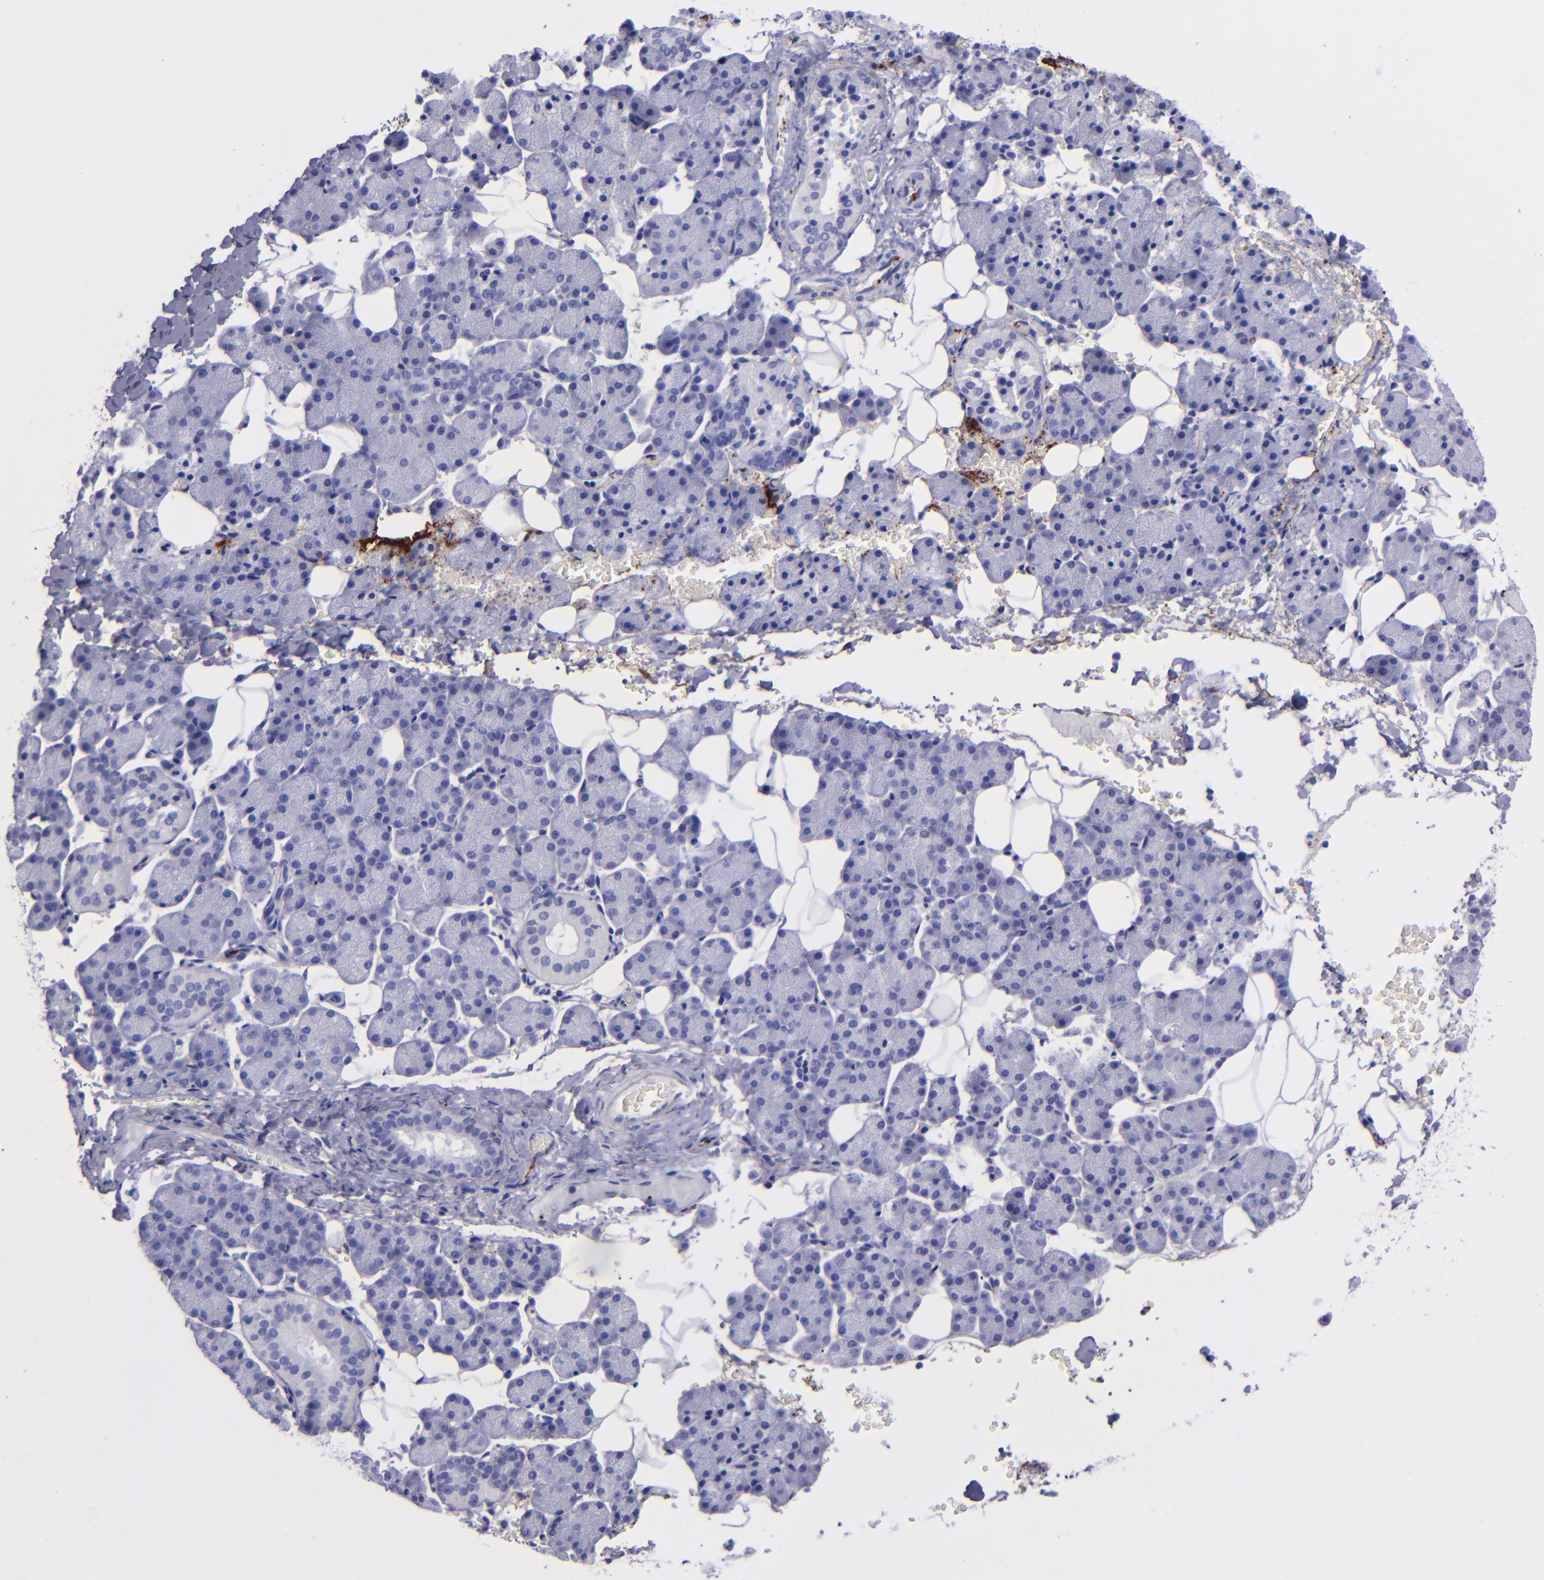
{"staining": {"intensity": "negative", "quantity": "none", "location": "none"}, "tissue": "salivary gland", "cell_type": "Glandular cells", "image_type": "normal", "snomed": [{"axis": "morphology", "description": "Normal tissue, NOS"}, {"axis": "topography", "description": "Lymph node"}, {"axis": "topography", "description": "Salivary gland"}], "caption": "The immunohistochemistry (IHC) image has no significant expression in glandular cells of salivary gland. (Brightfield microscopy of DAB IHC at high magnification).", "gene": "EFCAB13", "patient": {"sex": "male", "age": 8}}